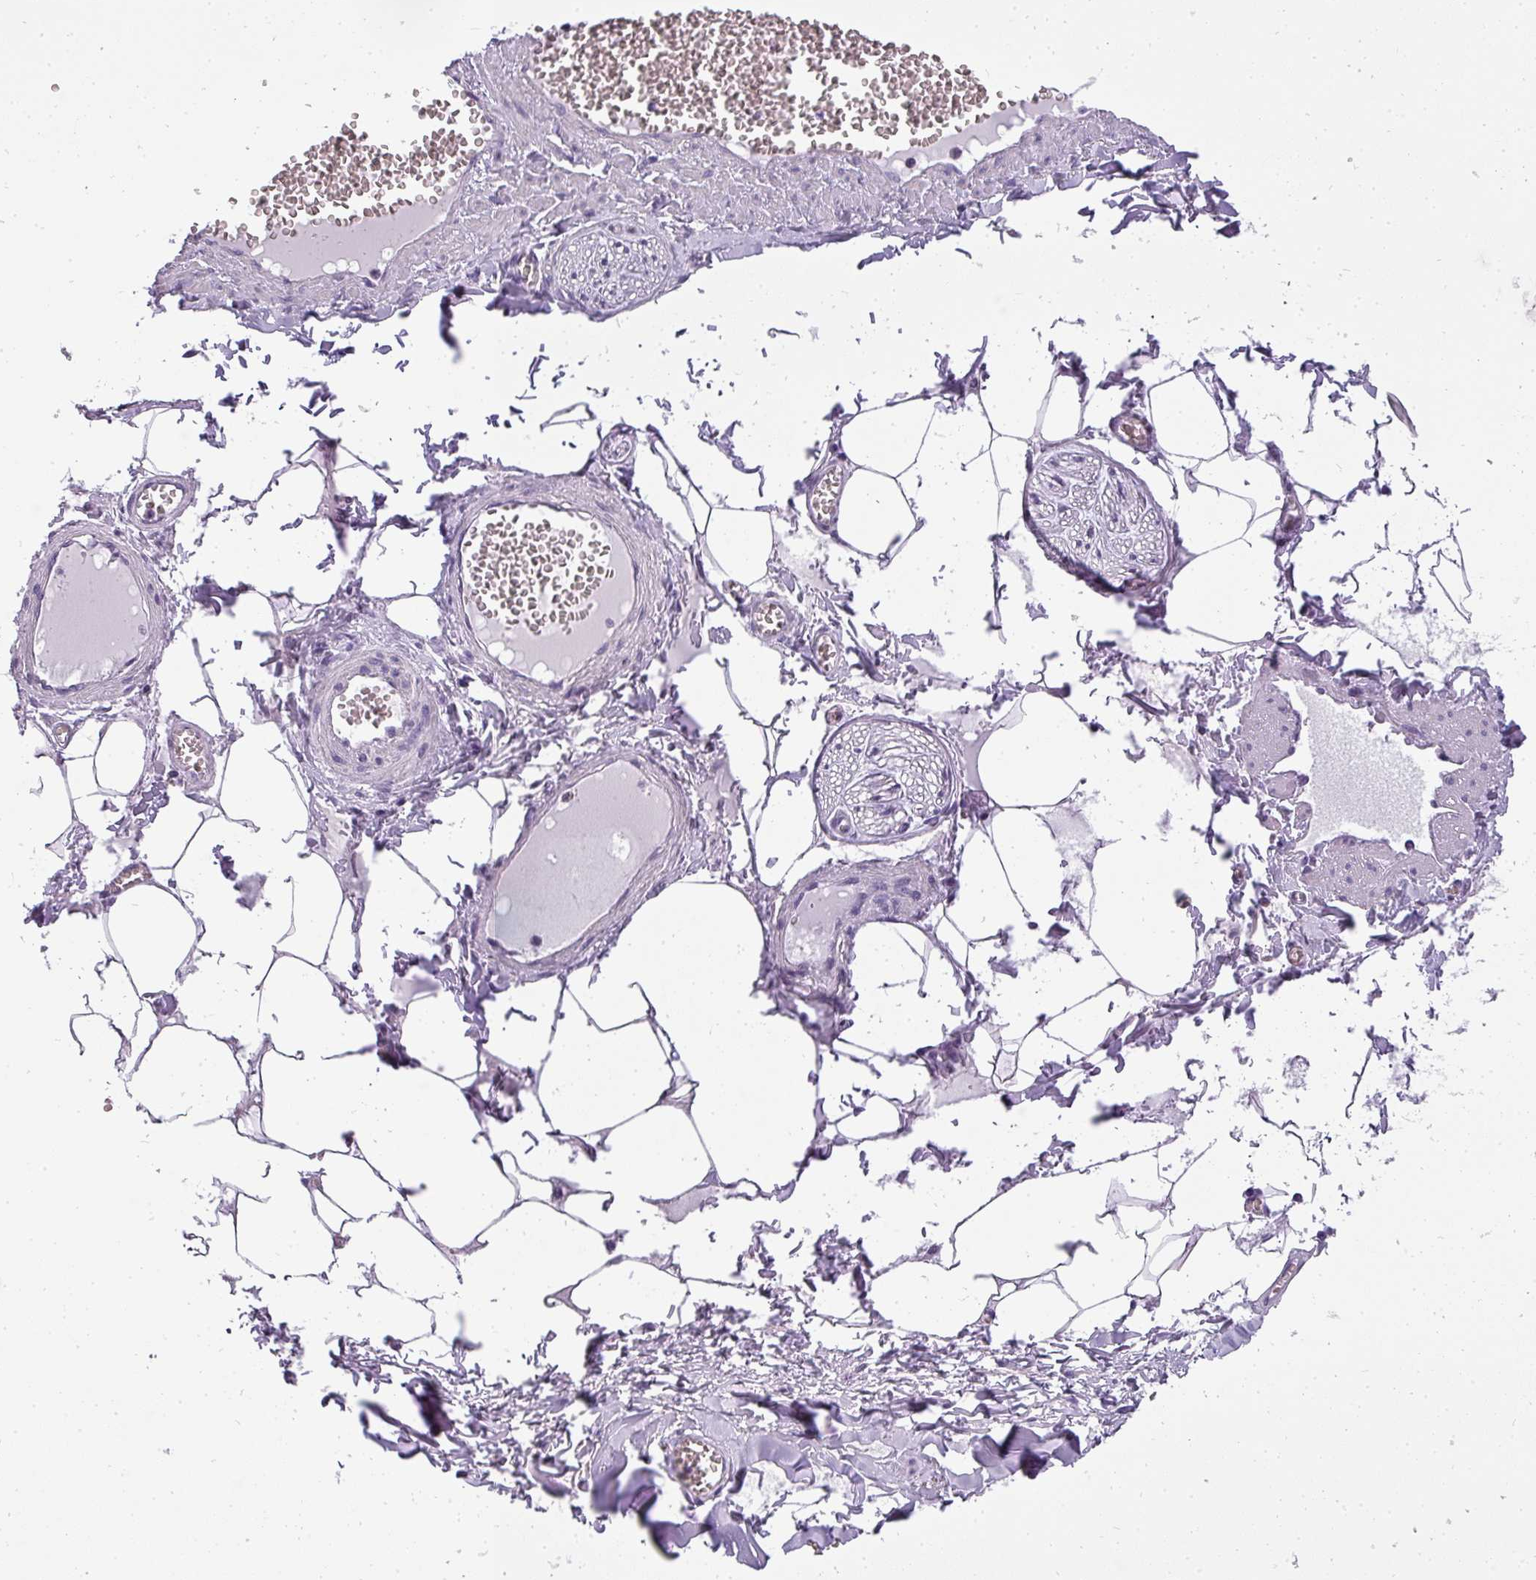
{"staining": {"intensity": "negative", "quantity": "none", "location": "none"}, "tissue": "adipose tissue", "cell_type": "Adipocytes", "image_type": "normal", "snomed": [{"axis": "morphology", "description": "Normal tissue, NOS"}, {"axis": "topography", "description": "Soft tissue"}, {"axis": "topography", "description": "Adipose tissue"}, {"axis": "topography", "description": "Vascular tissue"}, {"axis": "topography", "description": "Peripheral nerve tissue"}], "caption": "Immunohistochemistry of unremarkable adipose tissue exhibits no positivity in adipocytes.", "gene": "ATP6V1D", "patient": {"sex": "male", "age": 46}}